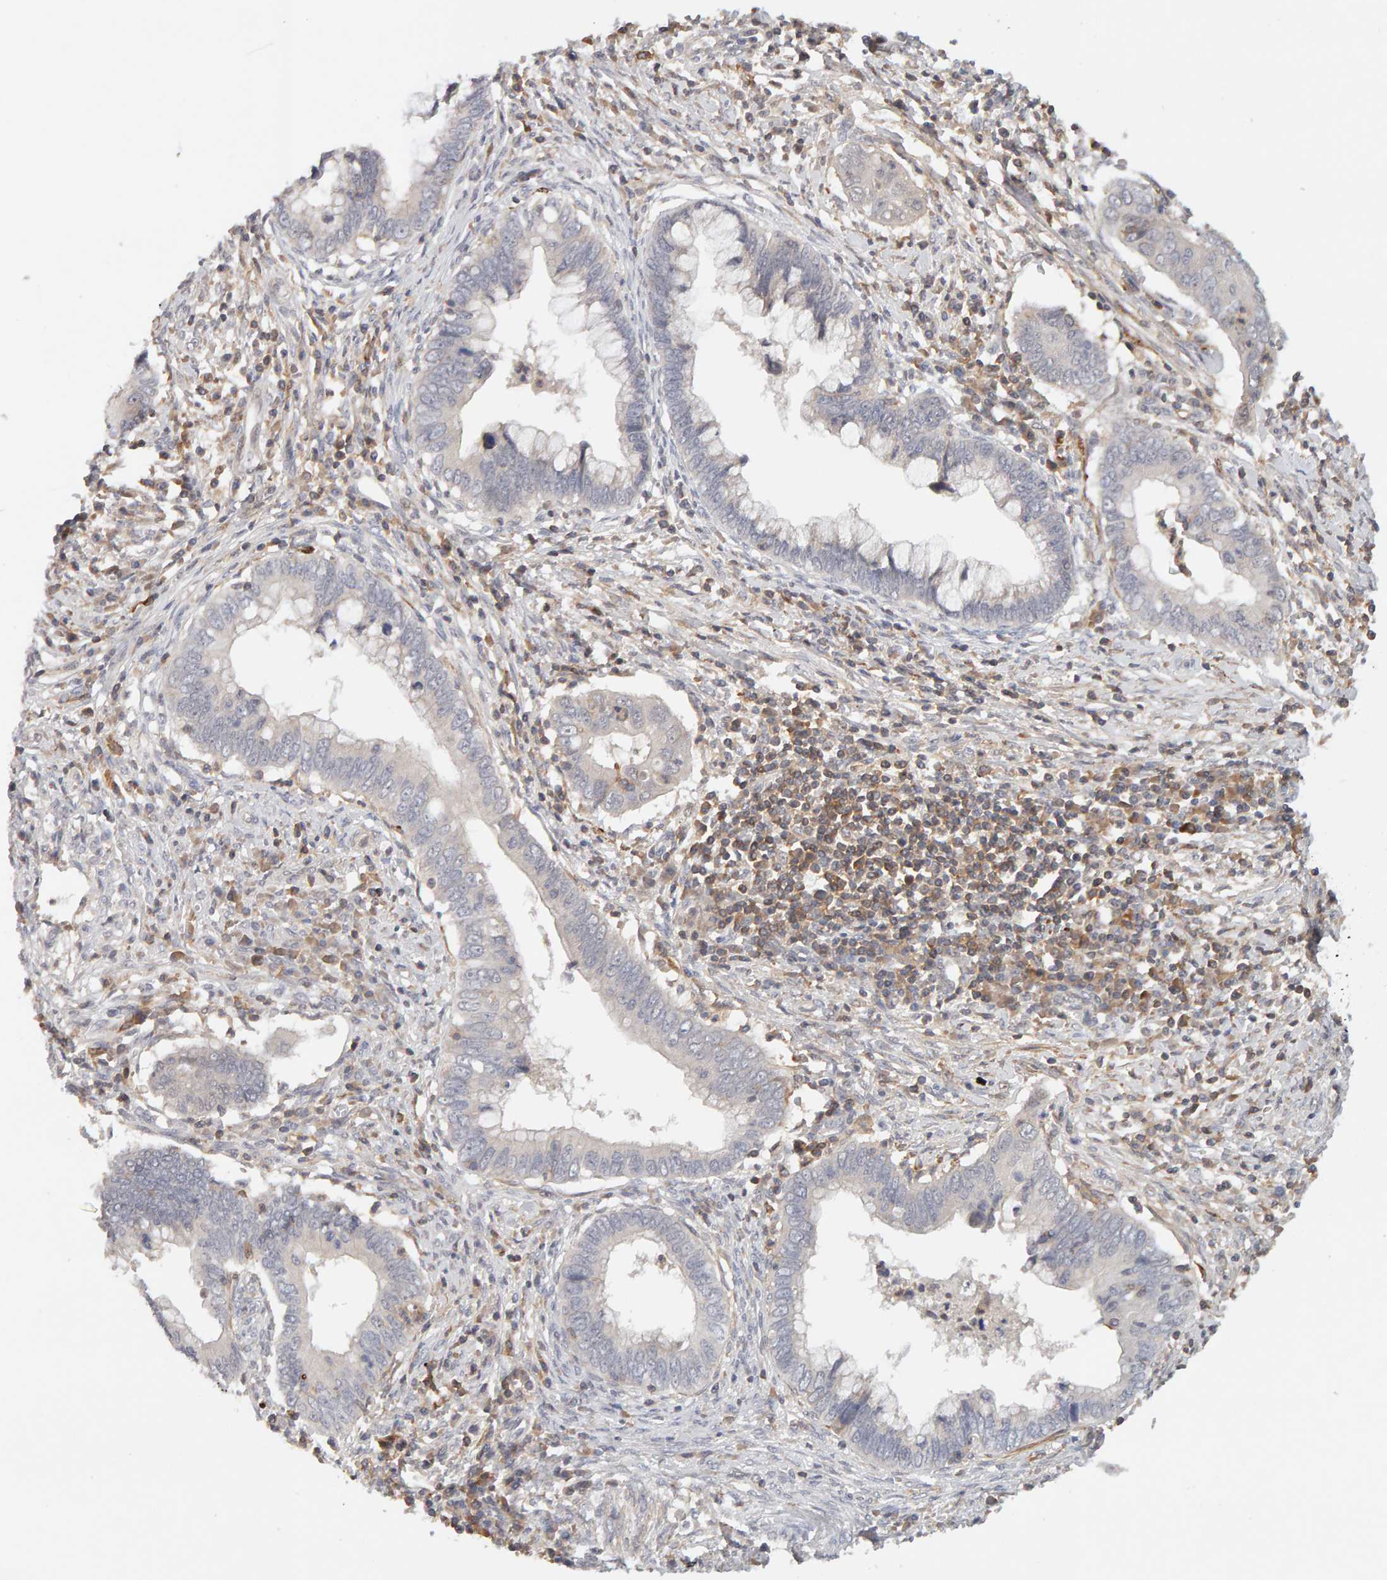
{"staining": {"intensity": "negative", "quantity": "none", "location": "none"}, "tissue": "cervical cancer", "cell_type": "Tumor cells", "image_type": "cancer", "snomed": [{"axis": "morphology", "description": "Adenocarcinoma, NOS"}, {"axis": "topography", "description": "Cervix"}], "caption": "Tumor cells show no significant protein expression in cervical adenocarcinoma.", "gene": "NUDCD1", "patient": {"sex": "female", "age": 44}}